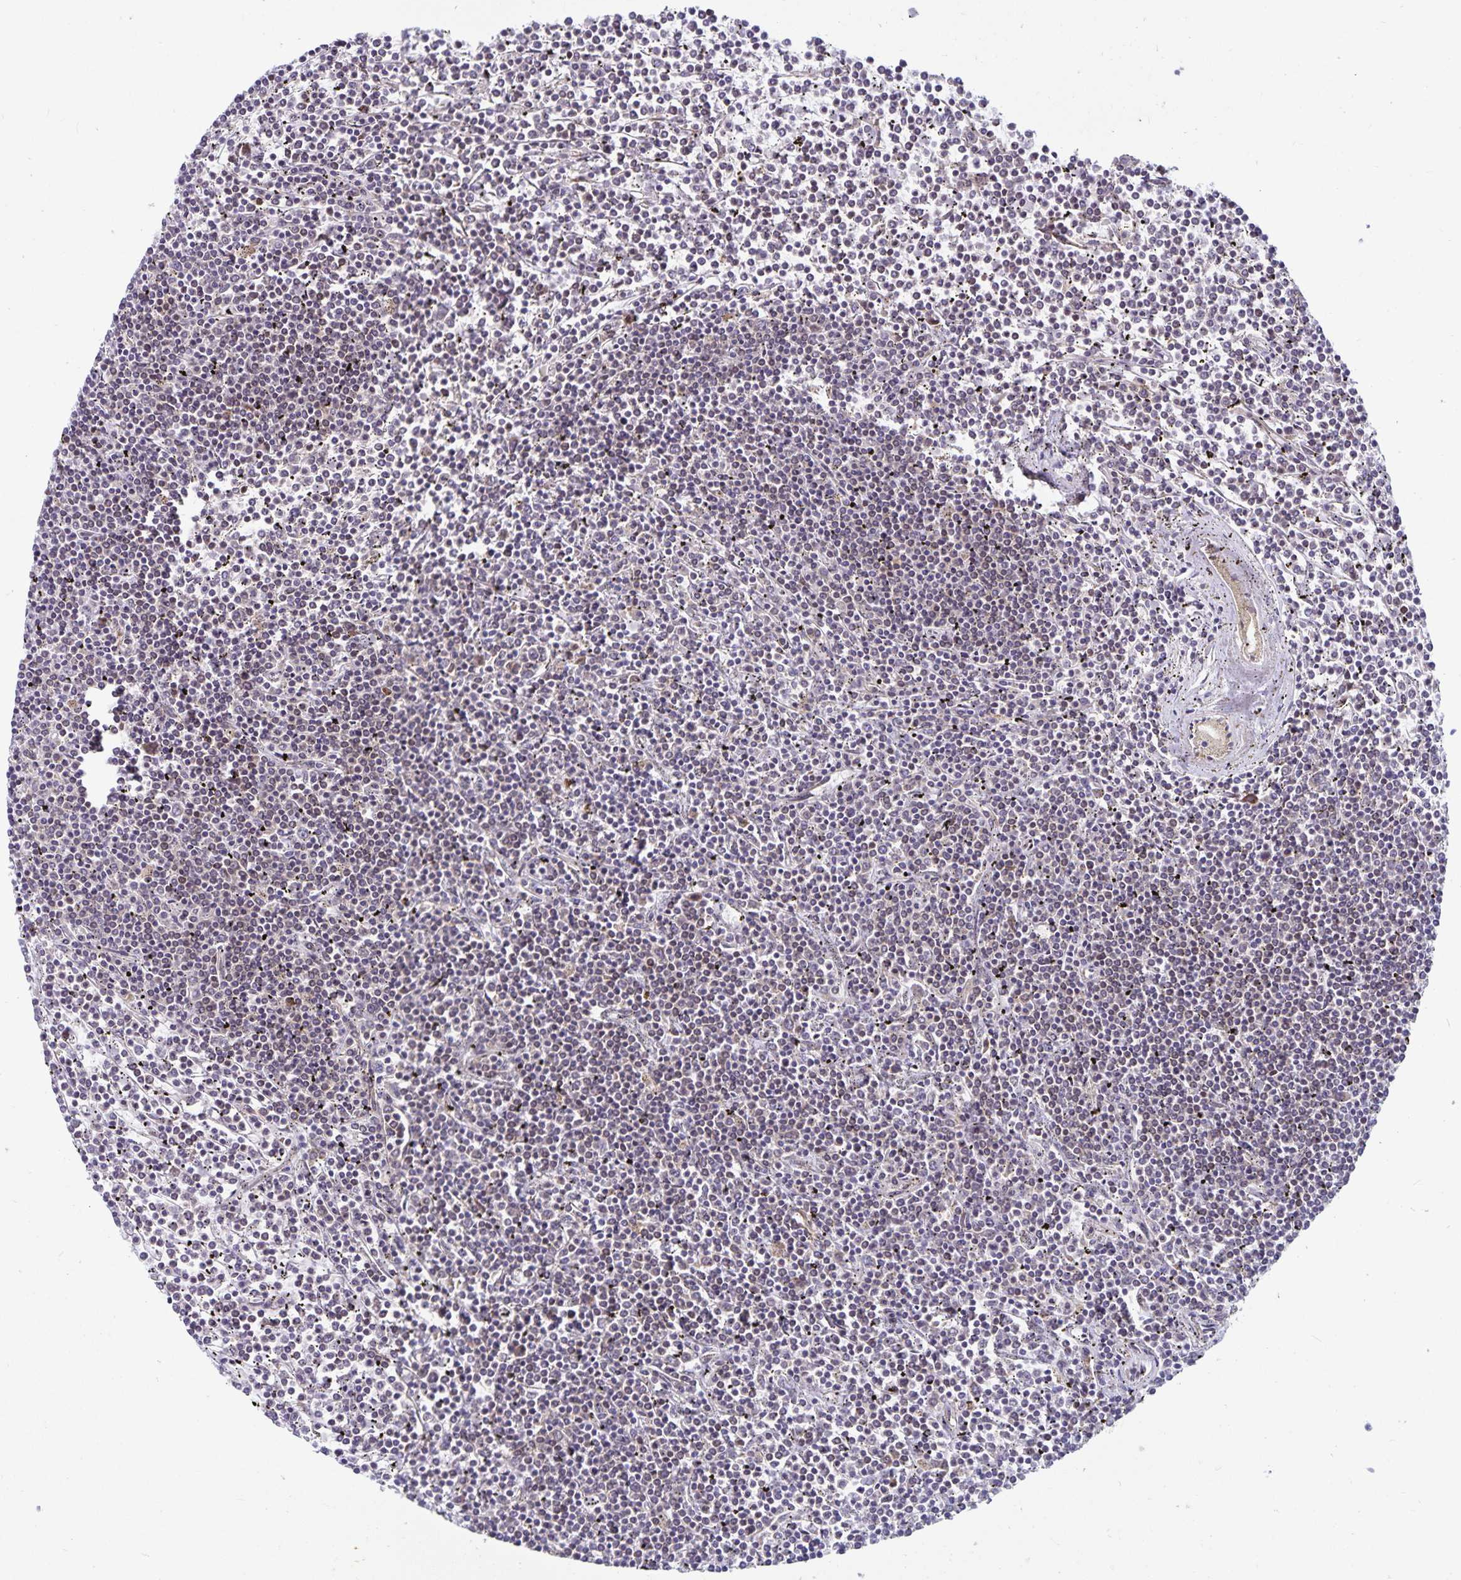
{"staining": {"intensity": "weak", "quantity": "<25%", "location": "cytoplasmic/membranous"}, "tissue": "lymphoma", "cell_type": "Tumor cells", "image_type": "cancer", "snomed": [{"axis": "morphology", "description": "Malignant lymphoma, non-Hodgkin's type, Low grade"}, {"axis": "topography", "description": "Spleen"}], "caption": "High magnification brightfield microscopy of low-grade malignant lymphoma, non-Hodgkin's type stained with DAB (brown) and counterstained with hematoxylin (blue): tumor cells show no significant positivity.", "gene": "SEC62", "patient": {"sex": "female", "age": 19}}